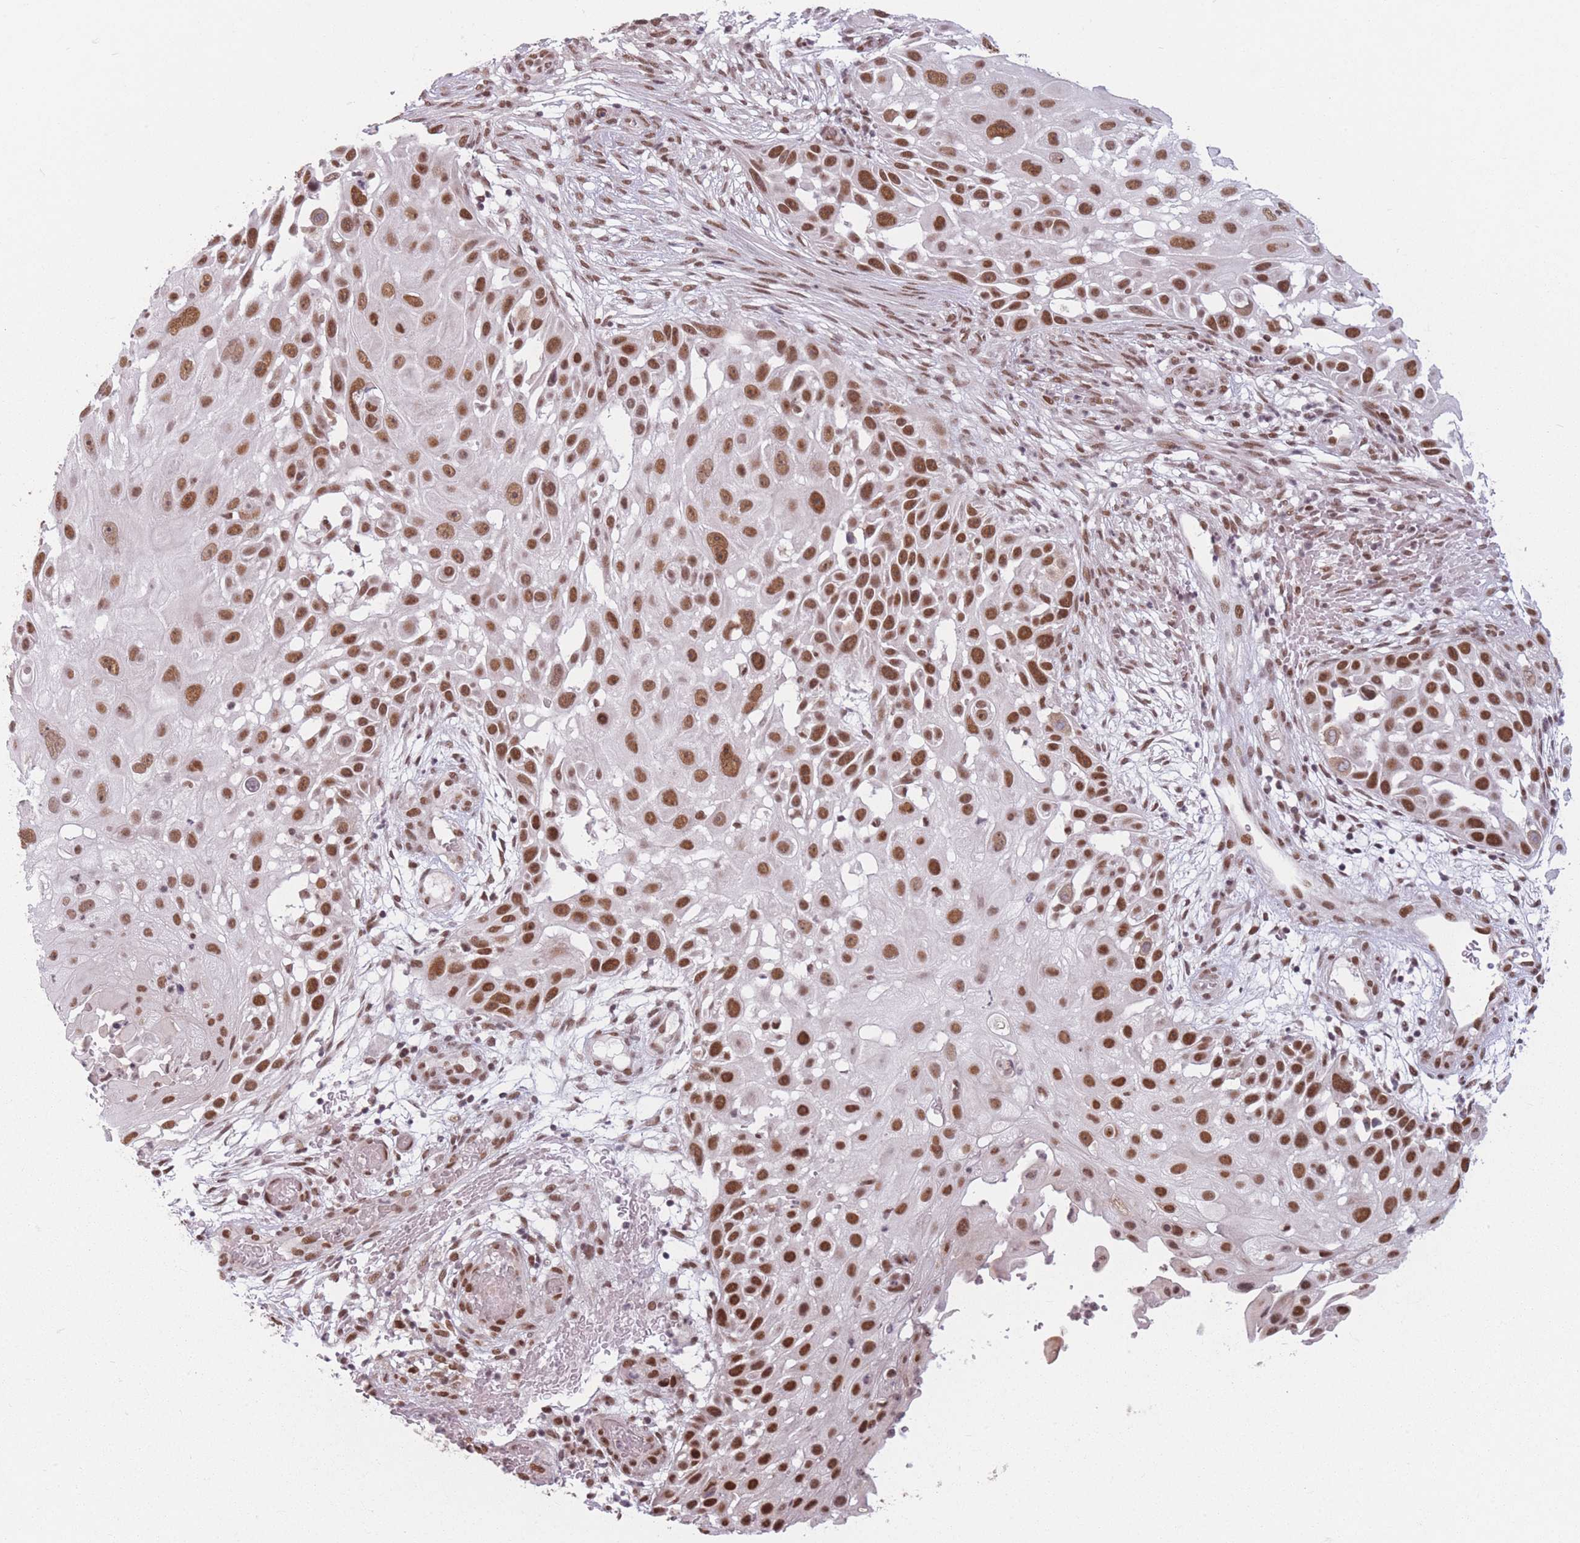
{"staining": {"intensity": "strong", "quantity": ">75%", "location": "nuclear"}, "tissue": "skin cancer", "cell_type": "Tumor cells", "image_type": "cancer", "snomed": [{"axis": "morphology", "description": "Squamous cell carcinoma, NOS"}, {"axis": "topography", "description": "Skin"}], "caption": "Immunohistochemical staining of squamous cell carcinoma (skin) exhibits high levels of strong nuclear protein expression in approximately >75% of tumor cells. The protein of interest is stained brown, and the nuclei are stained in blue (DAB IHC with brightfield microscopy, high magnification).", "gene": "SUPT6H", "patient": {"sex": "female", "age": 44}}